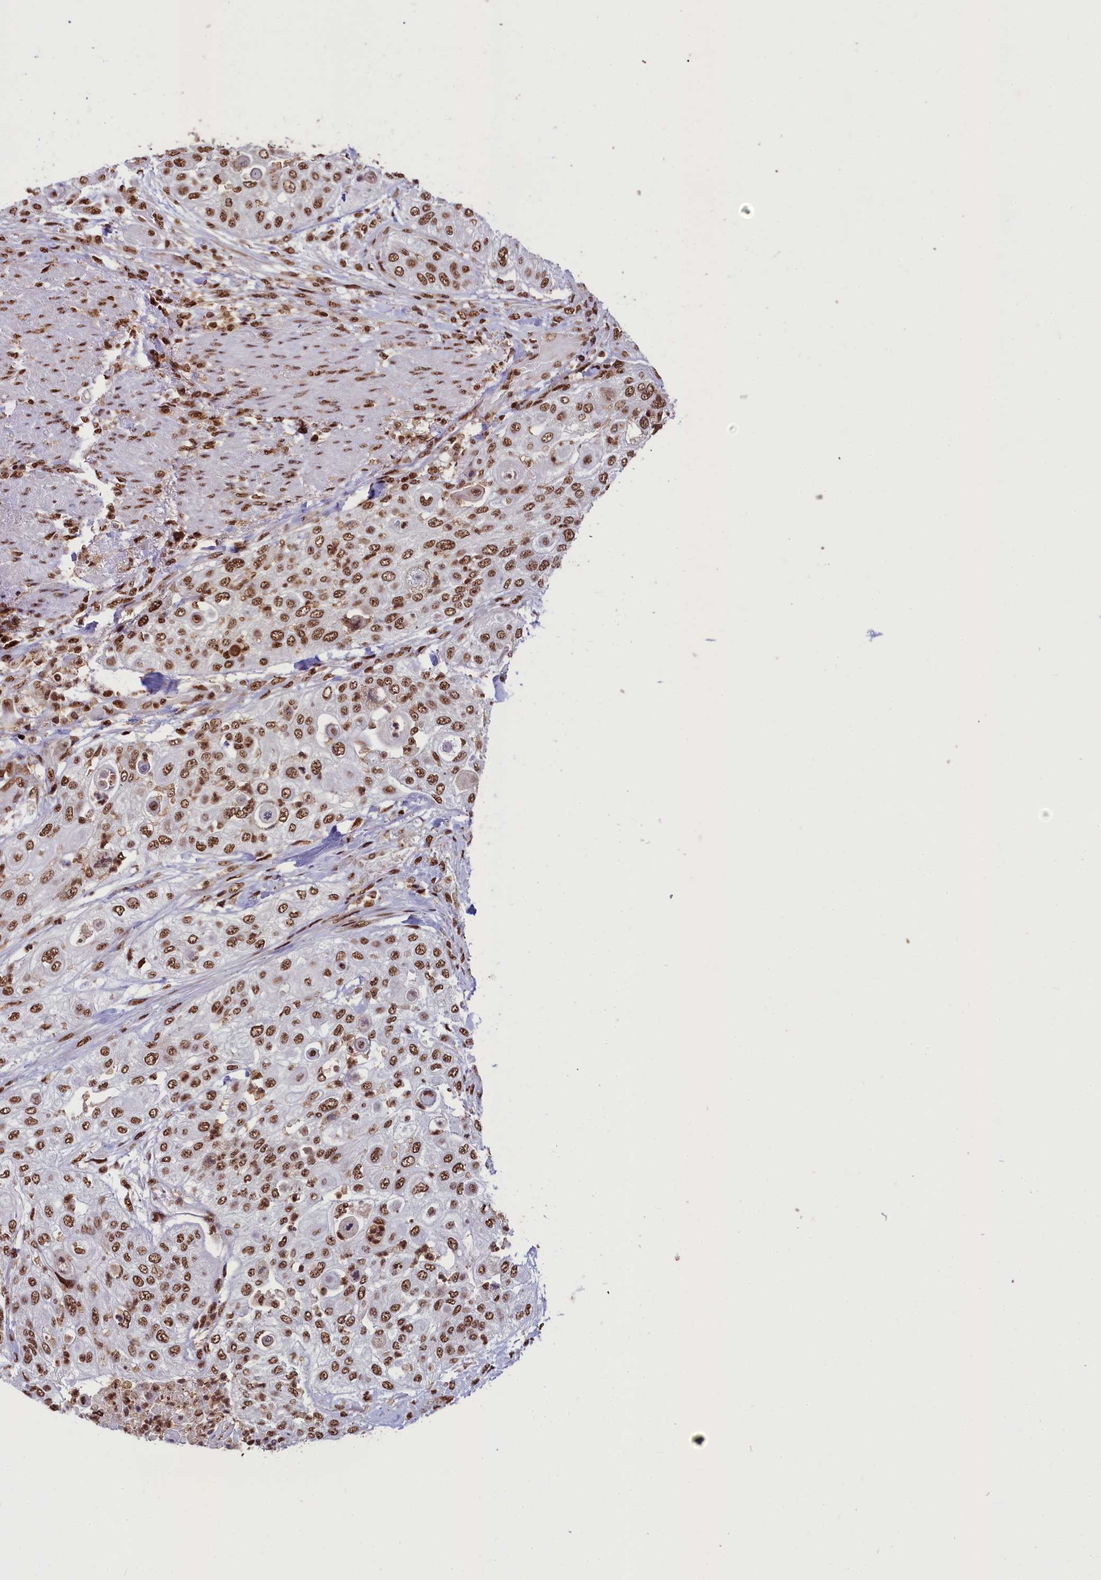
{"staining": {"intensity": "strong", "quantity": ">75%", "location": "nuclear"}, "tissue": "urothelial cancer", "cell_type": "Tumor cells", "image_type": "cancer", "snomed": [{"axis": "morphology", "description": "Urothelial carcinoma, High grade"}, {"axis": "topography", "description": "Urinary bladder"}], "caption": "There is high levels of strong nuclear positivity in tumor cells of urothelial cancer, as demonstrated by immunohistochemical staining (brown color).", "gene": "SNRPD2", "patient": {"sex": "female", "age": 79}}